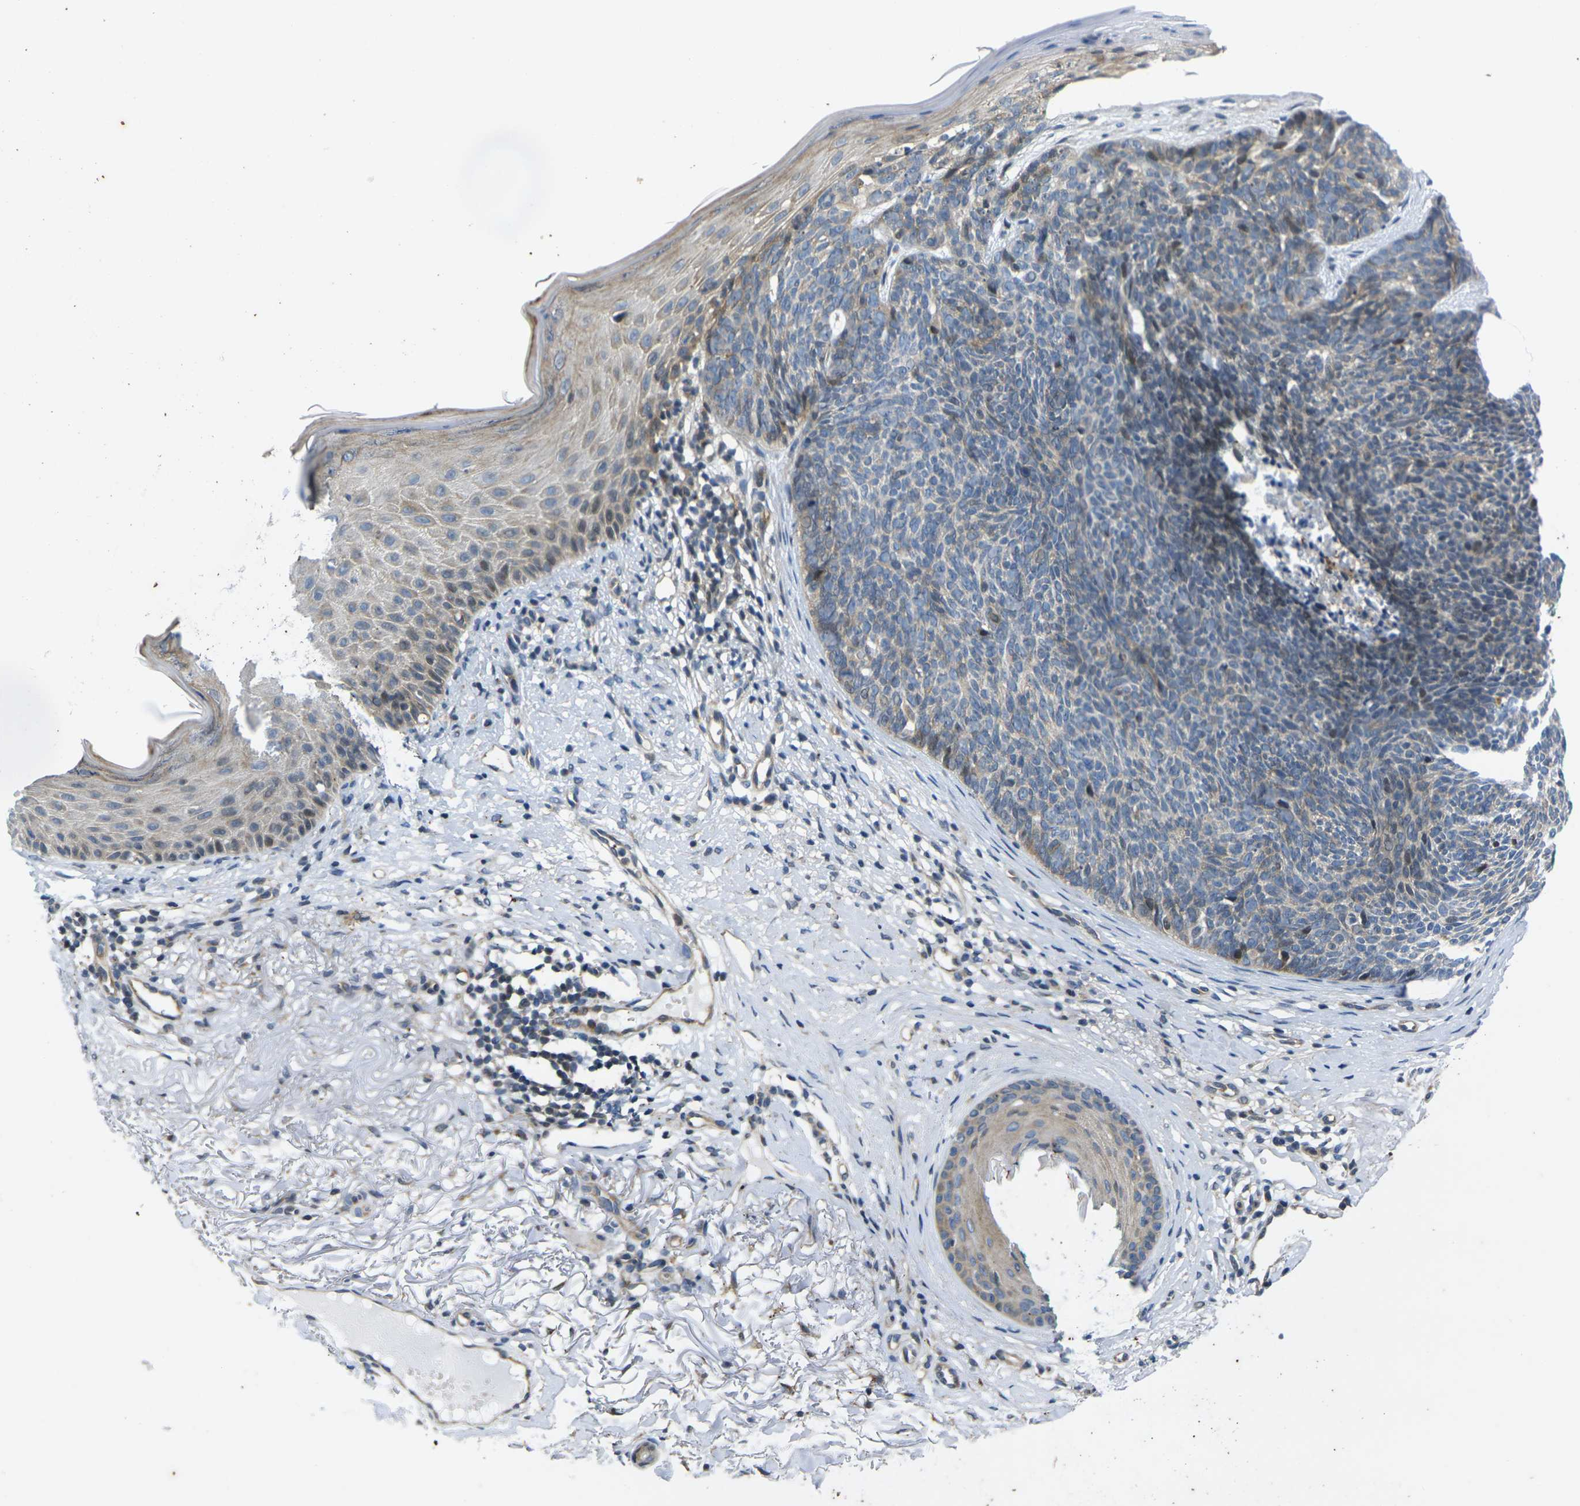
{"staining": {"intensity": "weak", "quantity": ">75%", "location": "cytoplasmic/membranous"}, "tissue": "skin cancer", "cell_type": "Tumor cells", "image_type": "cancer", "snomed": [{"axis": "morphology", "description": "Basal cell carcinoma"}, {"axis": "topography", "description": "Skin"}], "caption": "IHC of basal cell carcinoma (skin) demonstrates low levels of weak cytoplasmic/membranous staining in about >75% of tumor cells.", "gene": "ROBO2", "patient": {"sex": "female", "age": 70}}